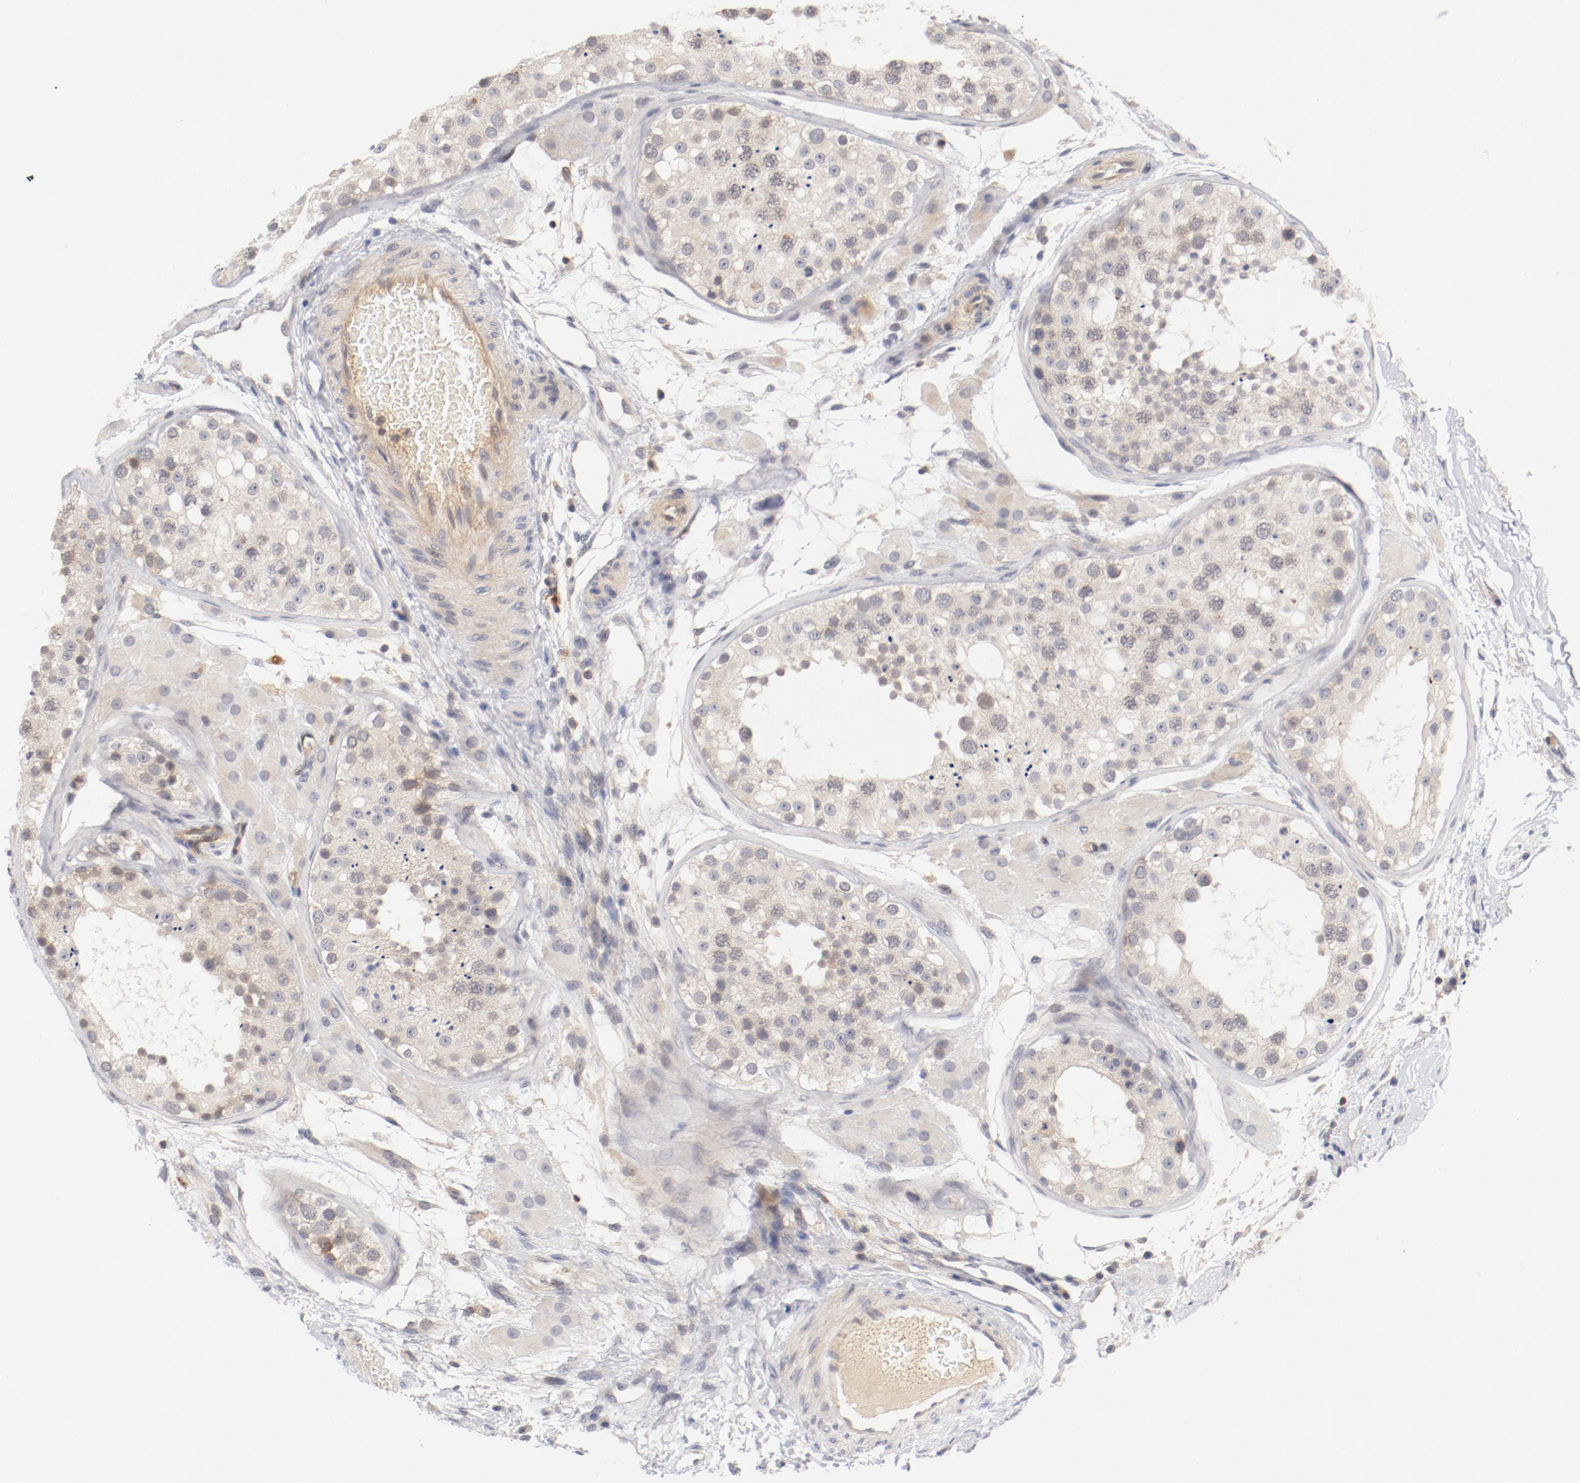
{"staining": {"intensity": "weak", "quantity": "25%-75%", "location": "cytoplasmic/membranous"}, "tissue": "testis", "cell_type": "Cells in seminiferous ducts", "image_type": "normal", "snomed": [{"axis": "morphology", "description": "Normal tissue, NOS"}, {"axis": "topography", "description": "Testis"}], "caption": "A low amount of weak cytoplasmic/membranous positivity is seen in approximately 25%-75% of cells in seminiferous ducts in benign testis. (IHC, brightfield microscopy, high magnification).", "gene": "ZNF267", "patient": {"sex": "male", "age": 26}}